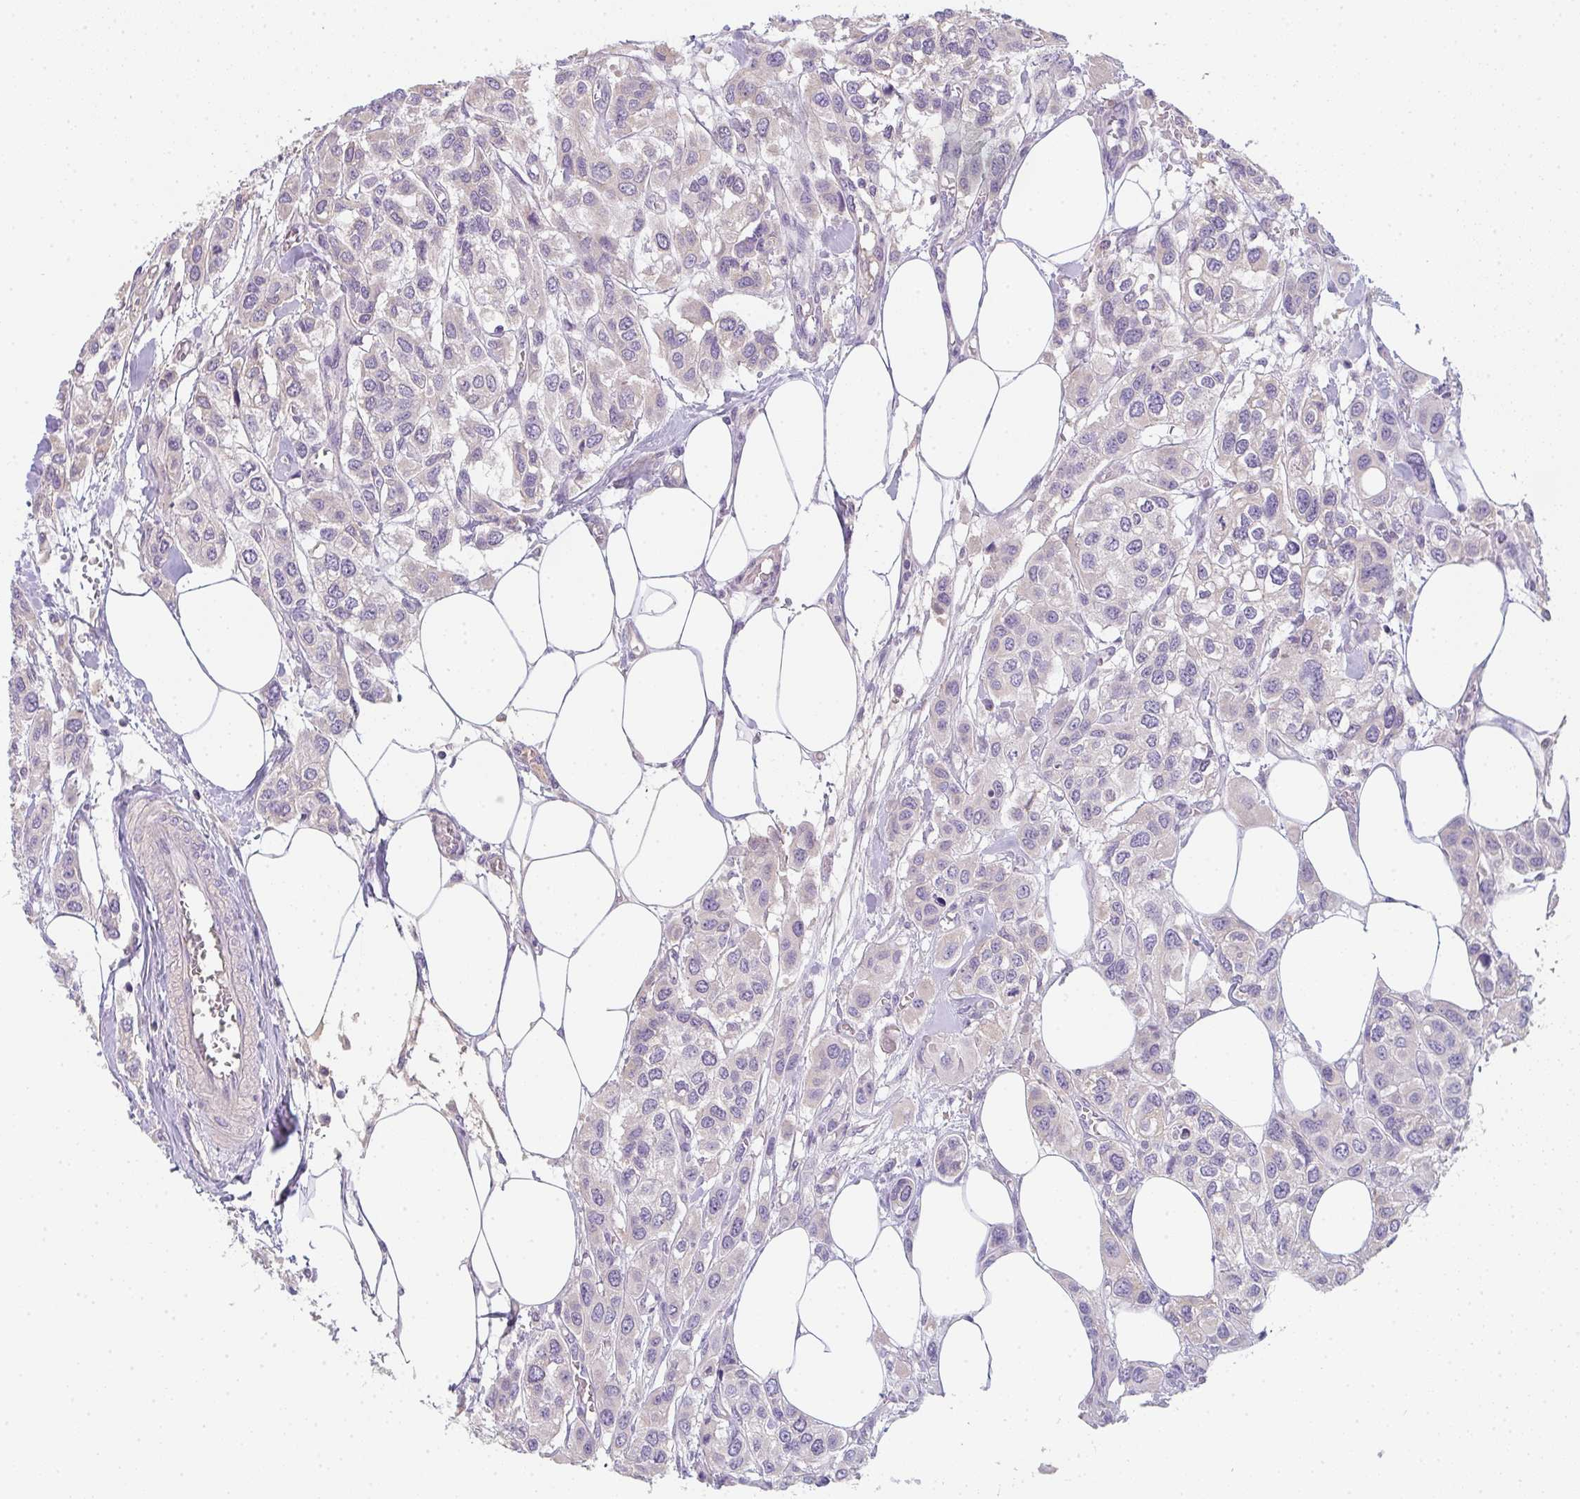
{"staining": {"intensity": "negative", "quantity": "none", "location": "none"}, "tissue": "urothelial cancer", "cell_type": "Tumor cells", "image_type": "cancer", "snomed": [{"axis": "morphology", "description": "Urothelial carcinoma, High grade"}, {"axis": "topography", "description": "Urinary bladder"}], "caption": "This is a histopathology image of IHC staining of urothelial carcinoma (high-grade), which shows no positivity in tumor cells.", "gene": "ZNF215", "patient": {"sex": "male", "age": 67}}